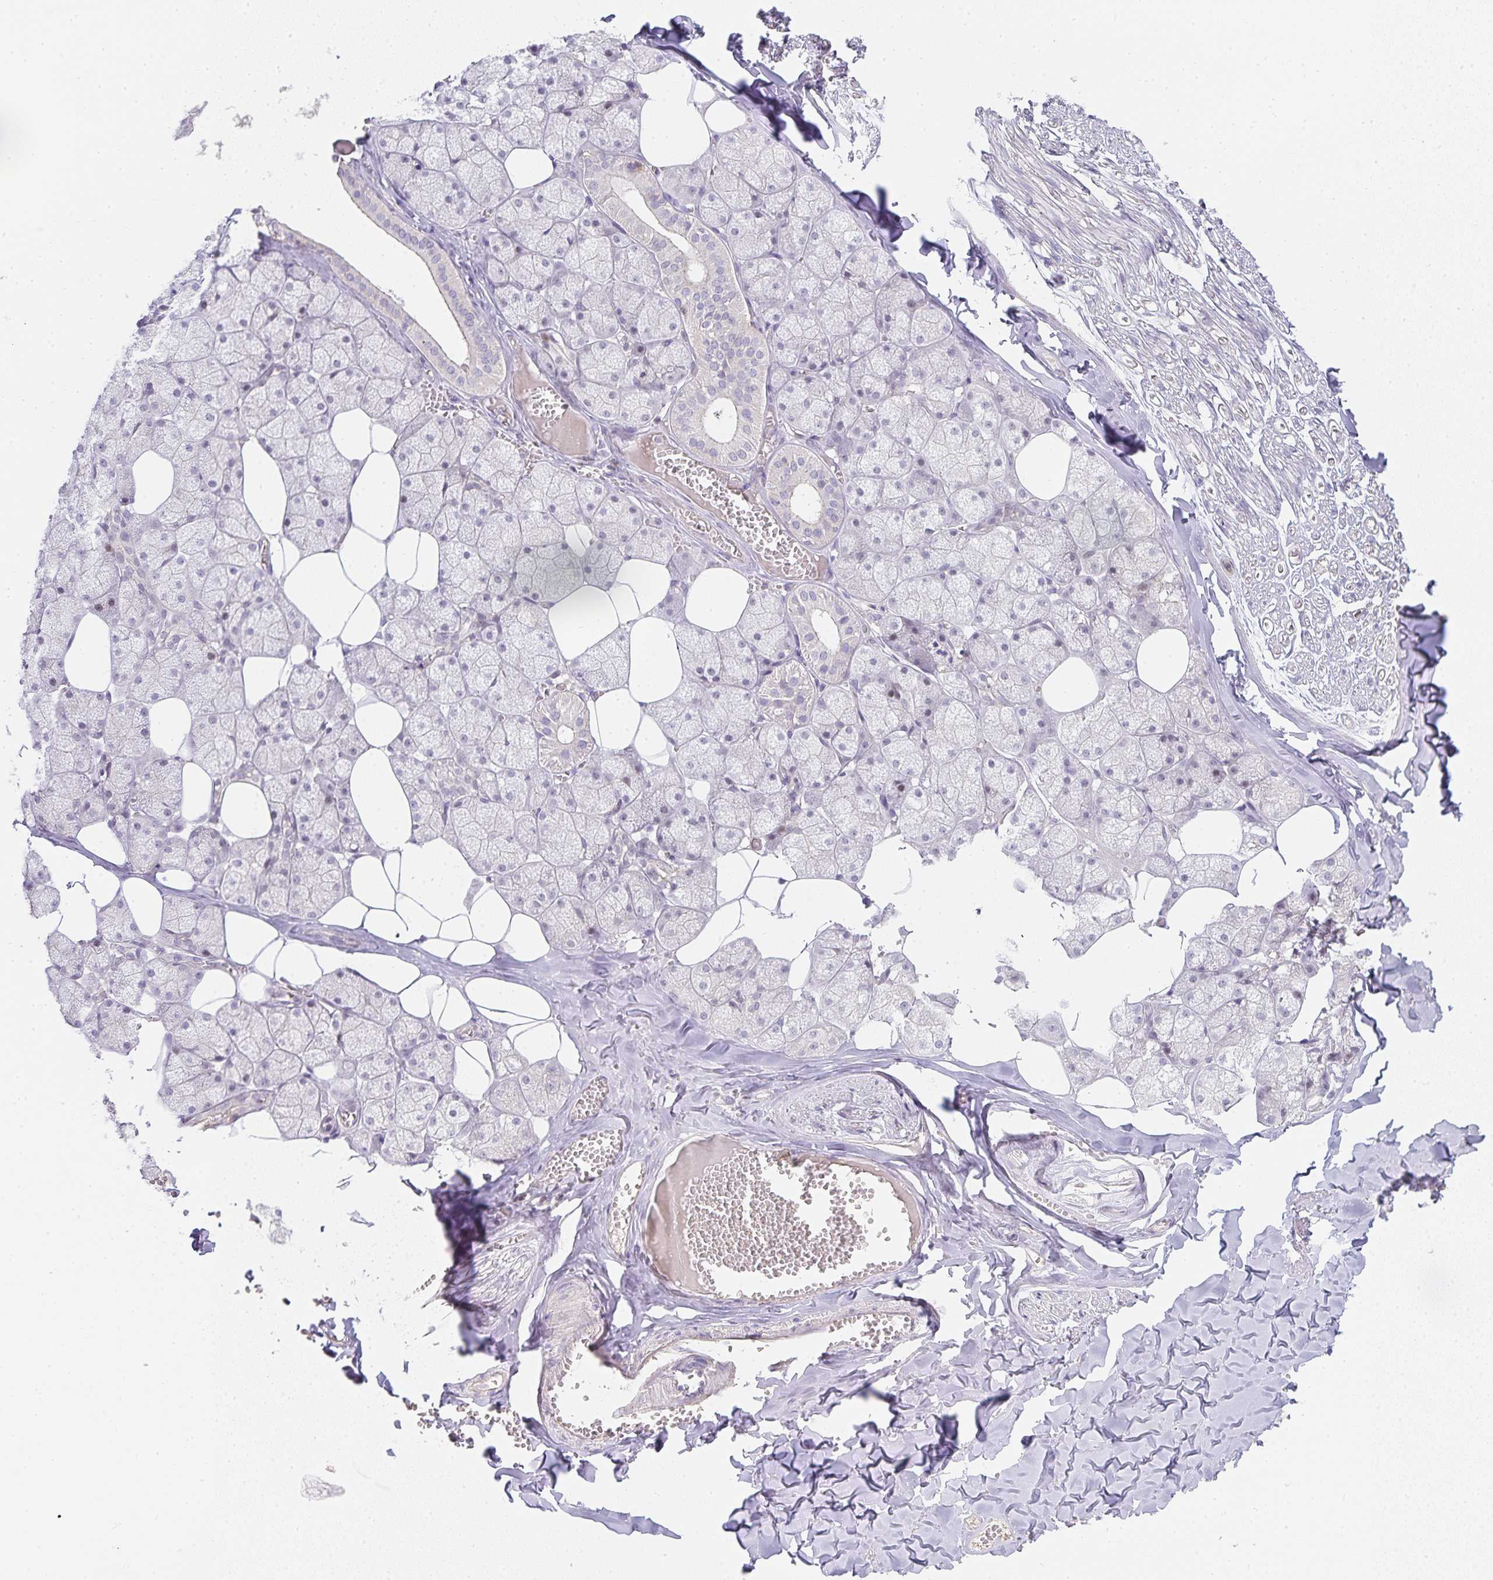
{"staining": {"intensity": "negative", "quantity": "none", "location": "none"}, "tissue": "salivary gland", "cell_type": "Glandular cells", "image_type": "normal", "snomed": [{"axis": "morphology", "description": "Normal tissue, NOS"}, {"axis": "topography", "description": "Salivary gland"}, {"axis": "topography", "description": "Peripheral nerve tissue"}], "caption": "Salivary gland was stained to show a protein in brown. There is no significant staining in glandular cells. Nuclei are stained in blue.", "gene": "GATA3", "patient": {"sex": "male", "age": 38}}